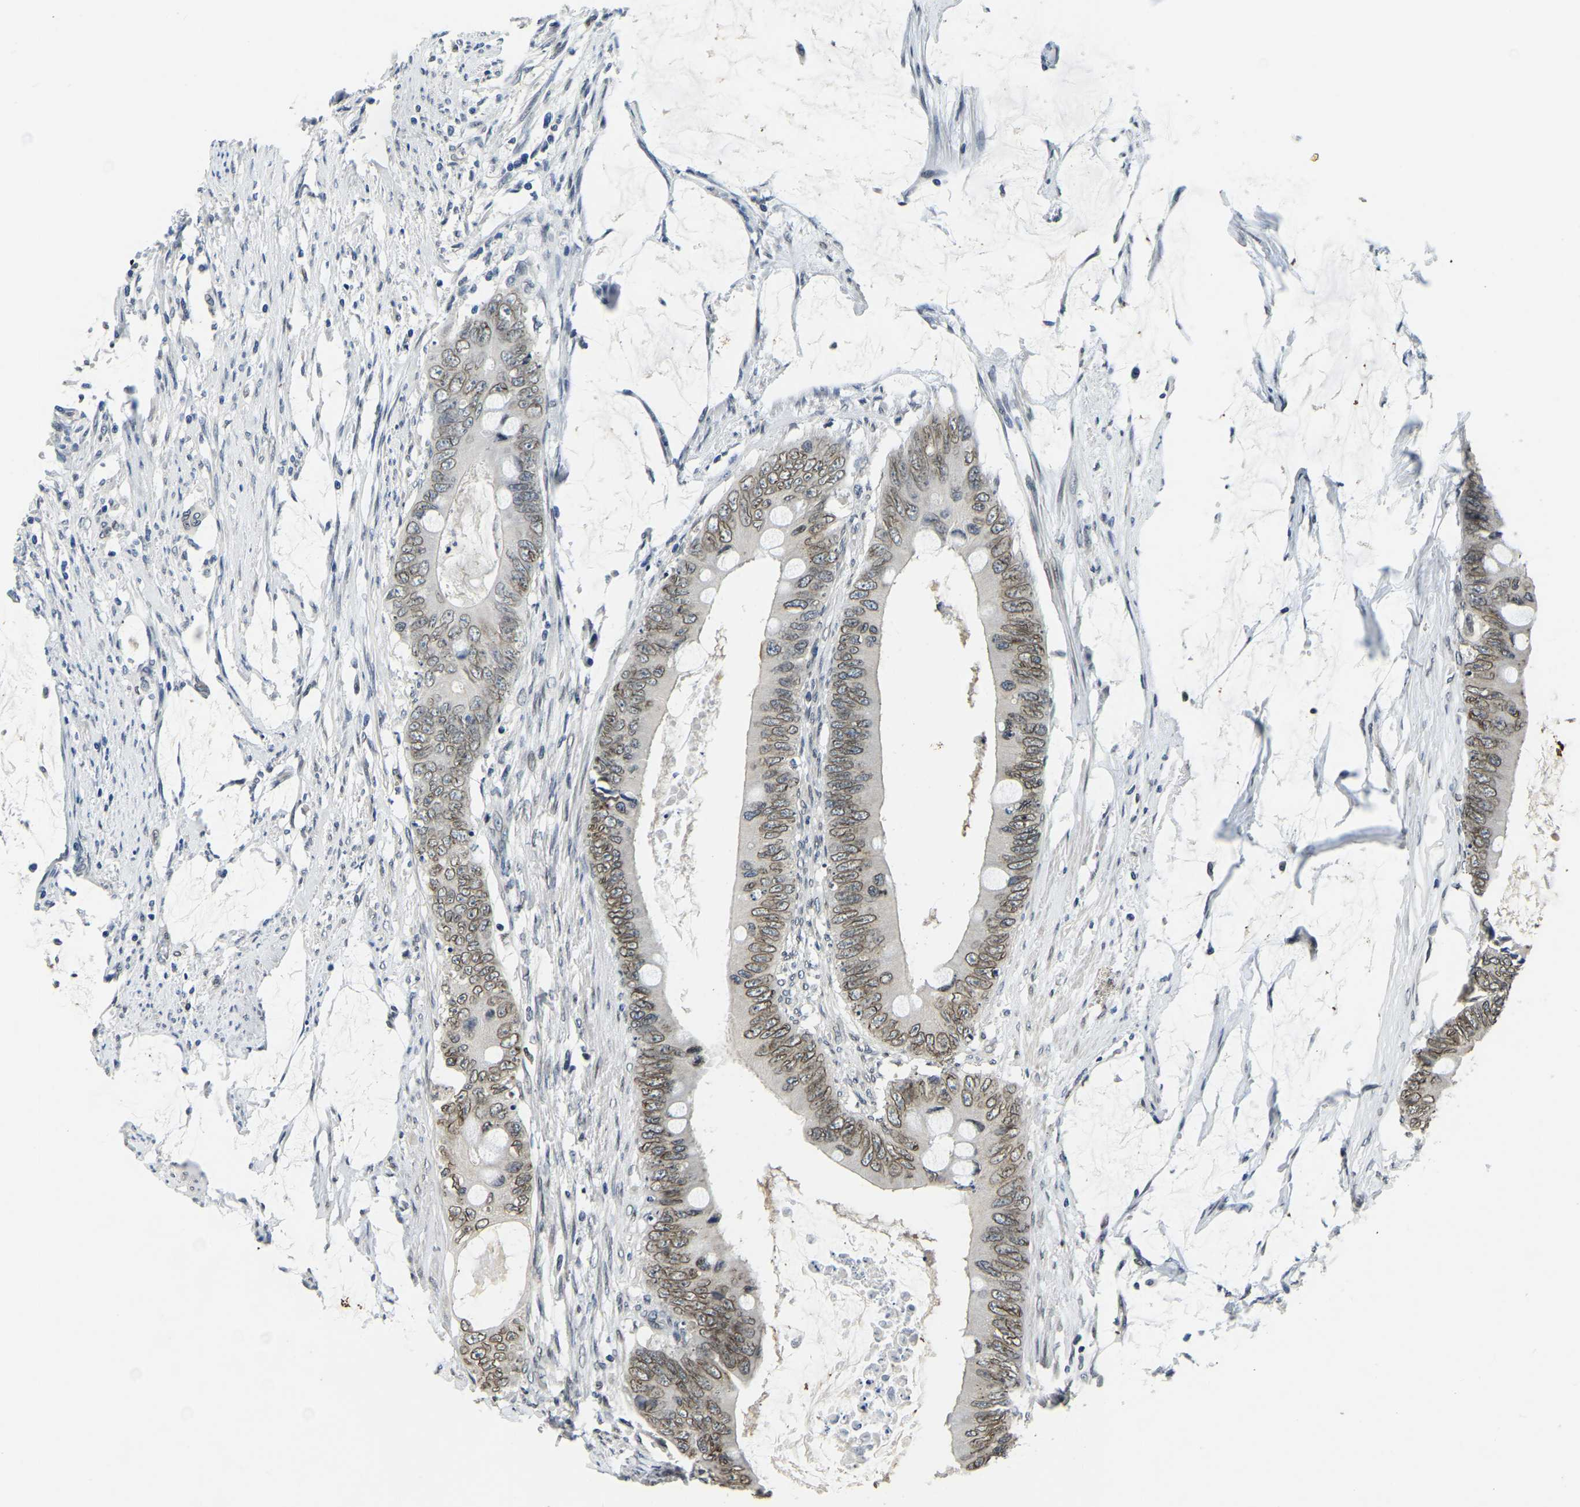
{"staining": {"intensity": "moderate", "quantity": ">75%", "location": "cytoplasmic/membranous,nuclear"}, "tissue": "colorectal cancer", "cell_type": "Tumor cells", "image_type": "cancer", "snomed": [{"axis": "morphology", "description": "Adenocarcinoma, NOS"}, {"axis": "topography", "description": "Rectum"}], "caption": "DAB immunohistochemical staining of human colorectal adenocarcinoma shows moderate cytoplasmic/membranous and nuclear protein expression in about >75% of tumor cells.", "gene": "RANBP2", "patient": {"sex": "female", "age": 77}}